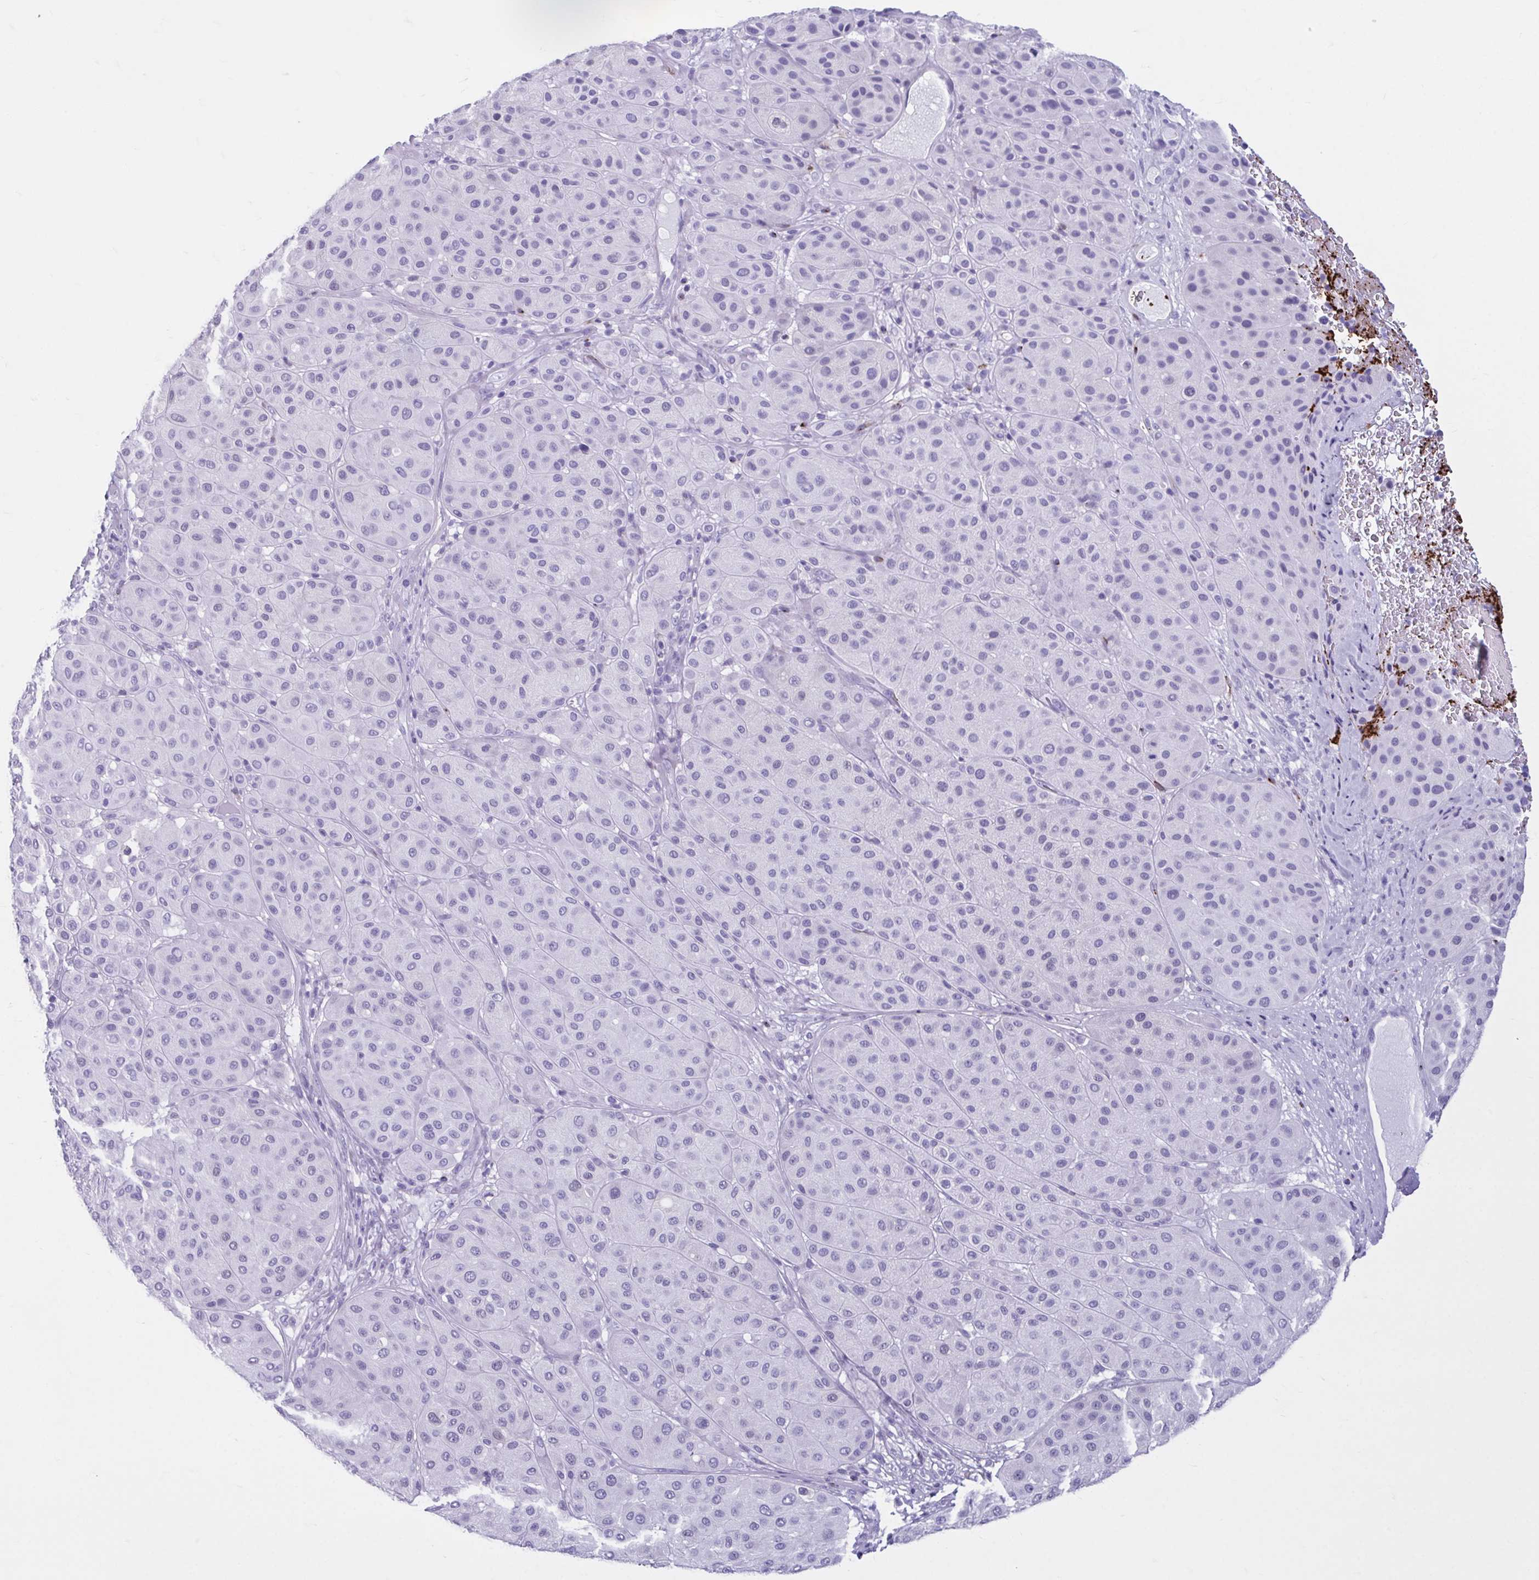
{"staining": {"intensity": "negative", "quantity": "none", "location": "none"}, "tissue": "melanoma", "cell_type": "Tumor cells", "image_type": "cancer", "snomed": [{"axis": "morphology", "description": "Malignant melanoma, Metastatic site"}, {"axis": "topography", "description": "Smooth muscle"}], "caption": "Immunohistochemical staining of human melanoma demonstrates no significant positivity in tumor cells.", "gene": "TCEAL3", "patient": {"sex": "male", "age": 41}}